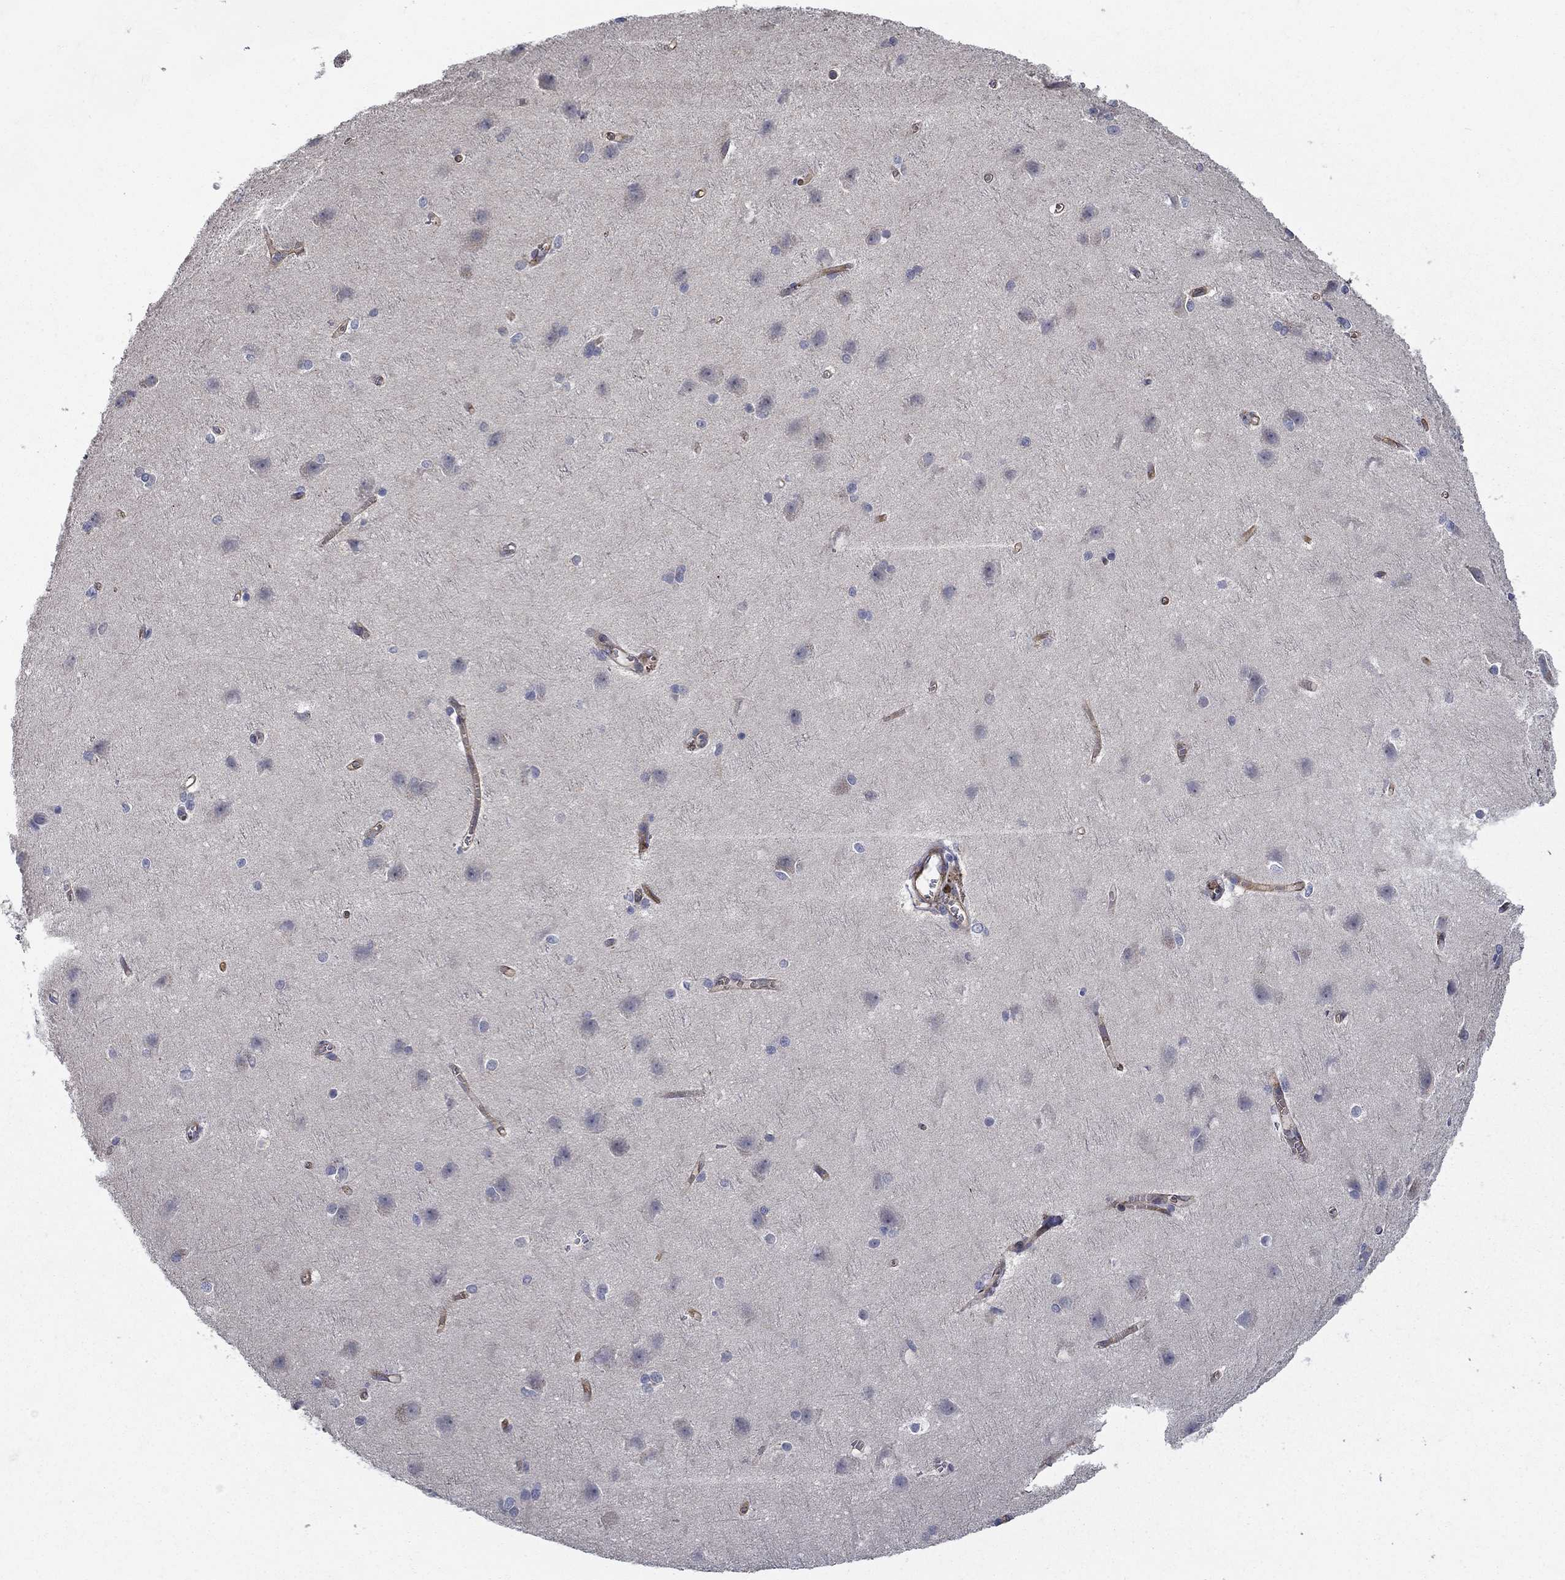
{"staining": {"intensity": "moderate", "quantity": ">75%", "location": "cytoplasmic/membranous"}, "tissue": "cerebral cortex", "cell_type": "Endothelial cells", "image_type": "normal", "snomed": [{"axis": "morphology", "description": "Normal tissue, NOS"}, {"axis": "topography", "description": "Cerebral cortex"}], "caption": "Unremarkable cerebral cortex was stained to show a protein in brown. There is medium levels of moderate cytoplasmic/membranous positivity in approximately >75% of endothelial cells.", "gene": "SLC7A1", "patient": {"sex": "male", "age": 37}}